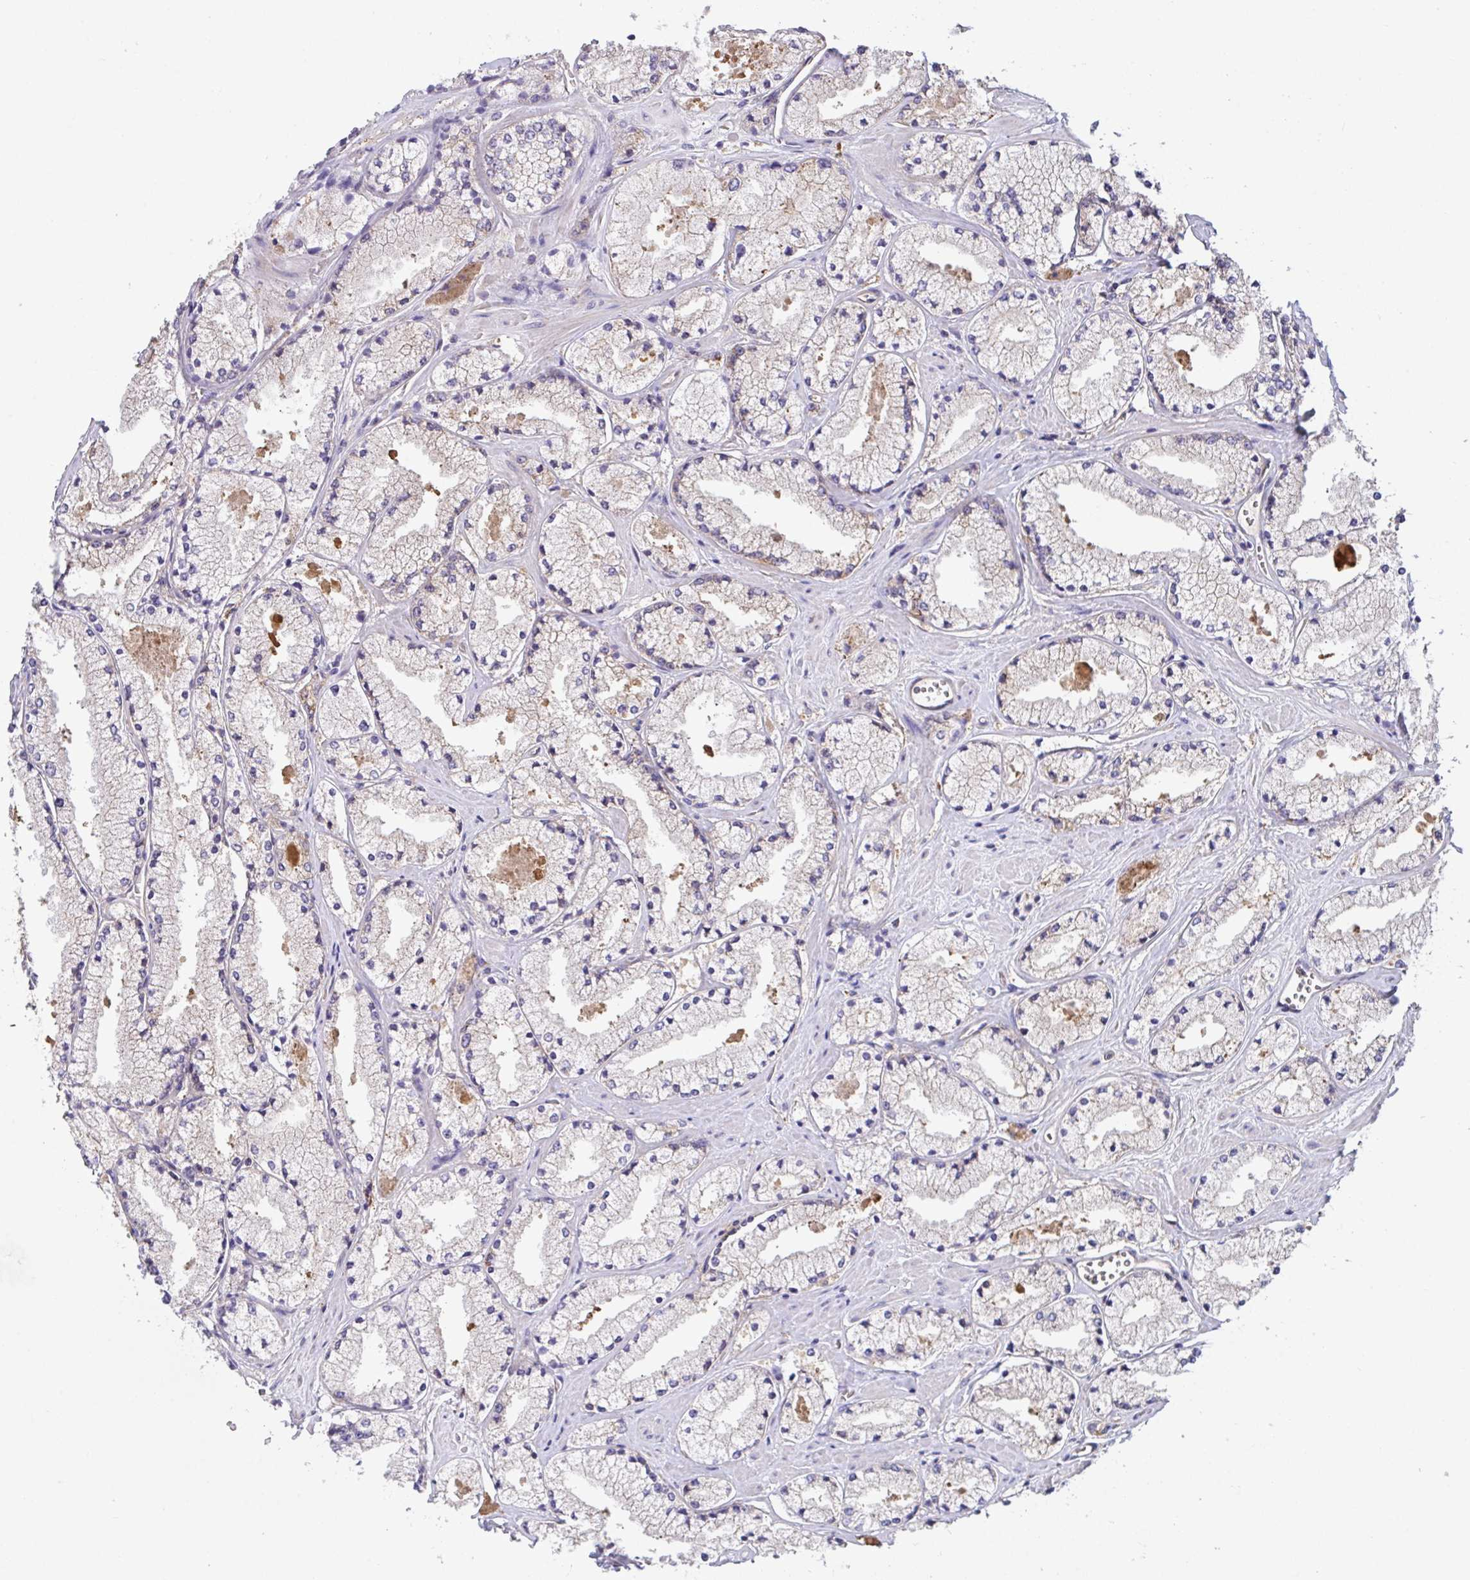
{"staining": {"intensity": "weak", "quantity": "25%-75%", "location": "cytoplasmic/membranous"}, "tissue": "prostate cancer", "cell_type": "Tumor cells", "image_type": "cancer", "snomed": [{"axis": "morphology", "description": "Adenocarcinoma, High grade"}, {"axis": "topography", "description": "Prostate"}], "caption": "High-magnification brightfield microscopy of prostate cancer stained with DAB (brown) and counterstained with hematoxylin (blue). tumor cells exhibit weak cytoplasmic/membranous positivity is seen in about25%-75% of cells. (DAB (3,3'-diaminobenzidine) = brown stain, brightfield microscopy at high magnification).", "gene": "YARS2", "patient": {"sex": "male", "age": 63}}